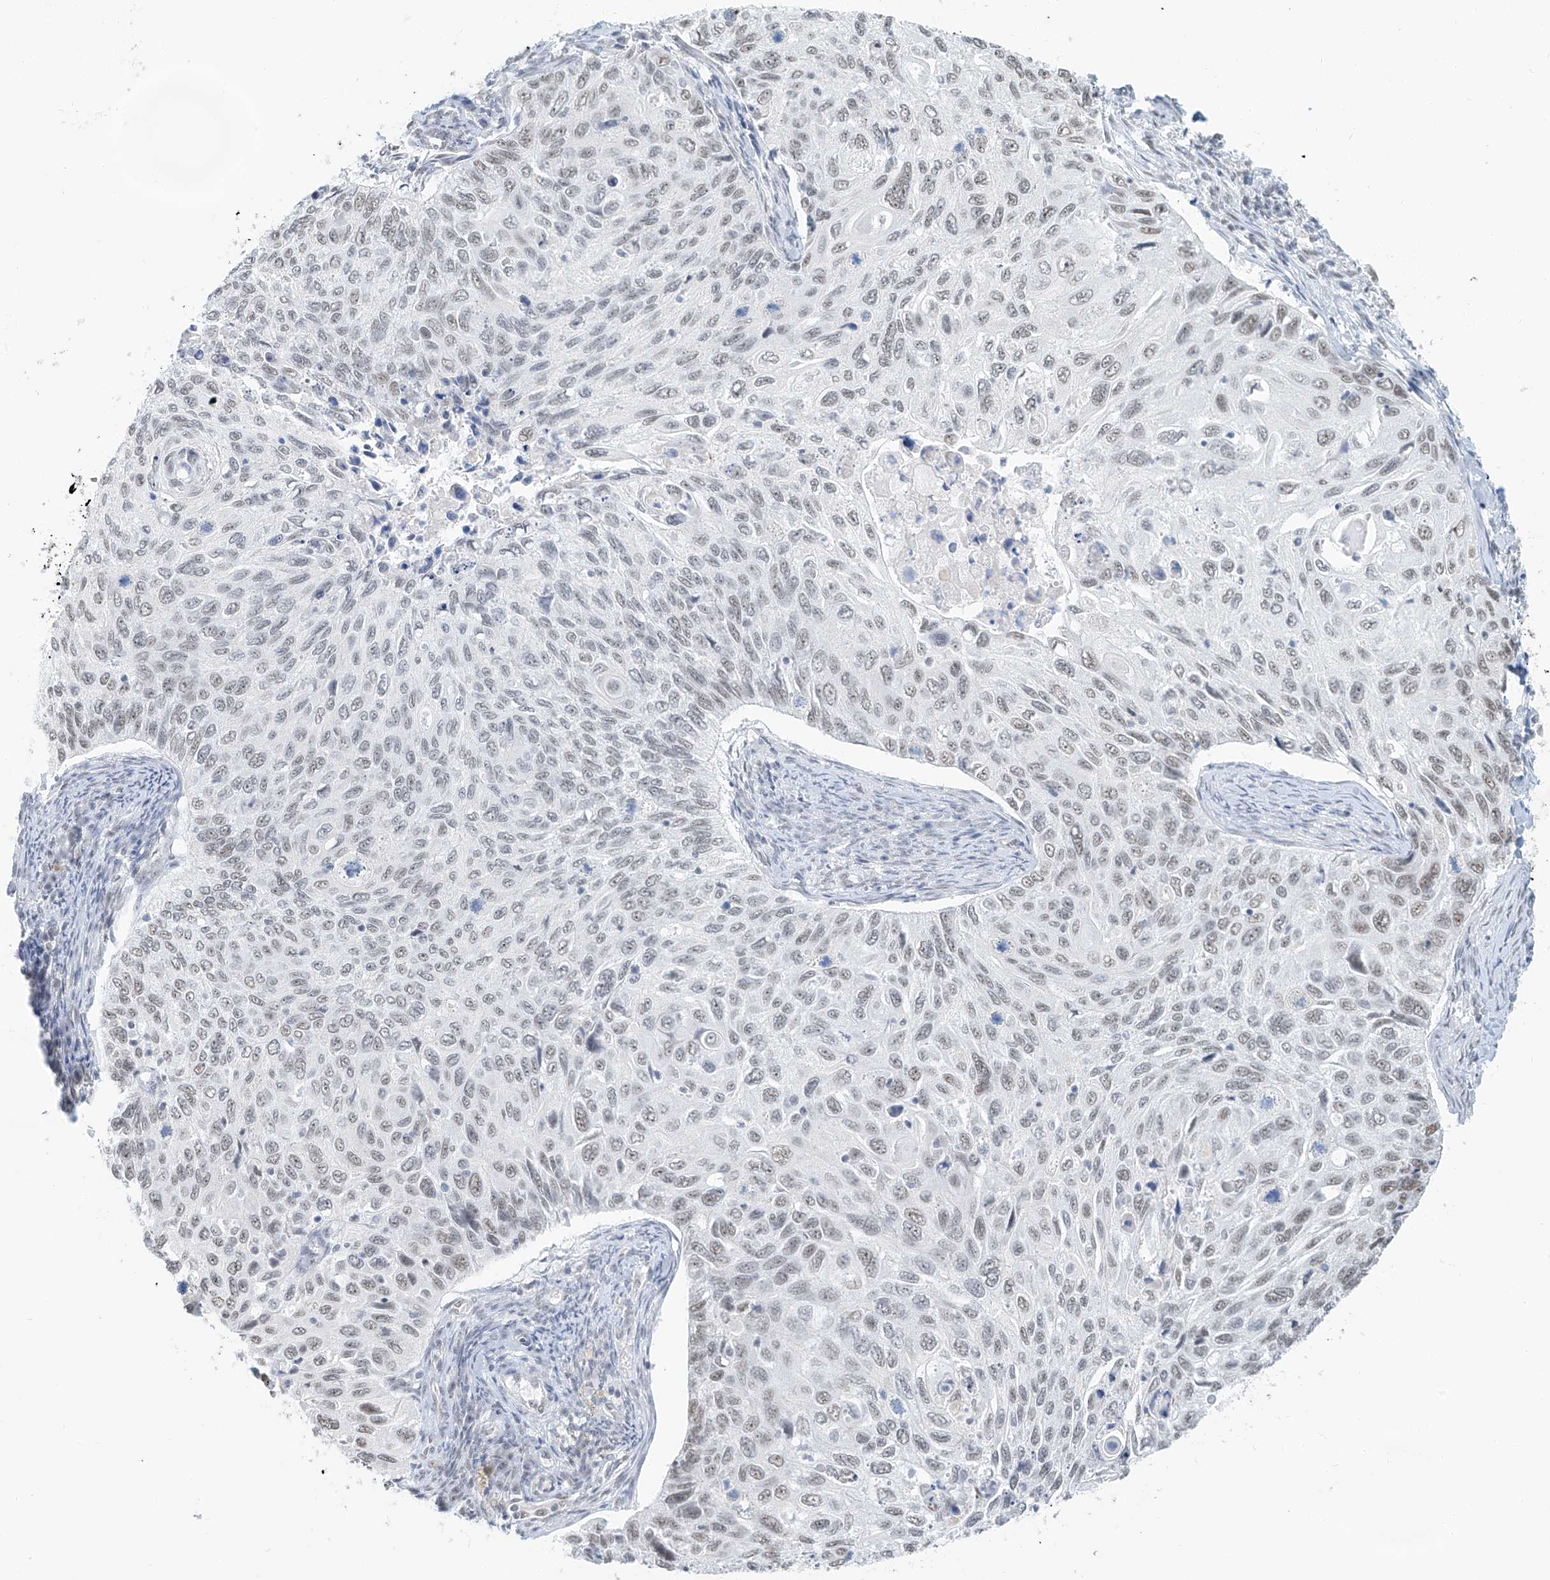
{"staining": {"intensity": "weak", "quantity": "25%-75%", "location": "nuclear"}, "tissue": "cervical cancer", "cell_type": "Tumor cells", "image_type": "cancer", "snomed": [{"axis": "morphology", "description": "Squamous cell carcinoma, NOS"}, {"axis": "topography", "description": "Cervix"}], "caption": "Protein expression analysis of cervical cancer (squamous cell carcinoma) displays weak nuclear expression in about 25%-75% of tumor cells.", "gene": "PGC", "patient": {"sex": "female", "age": 70}}